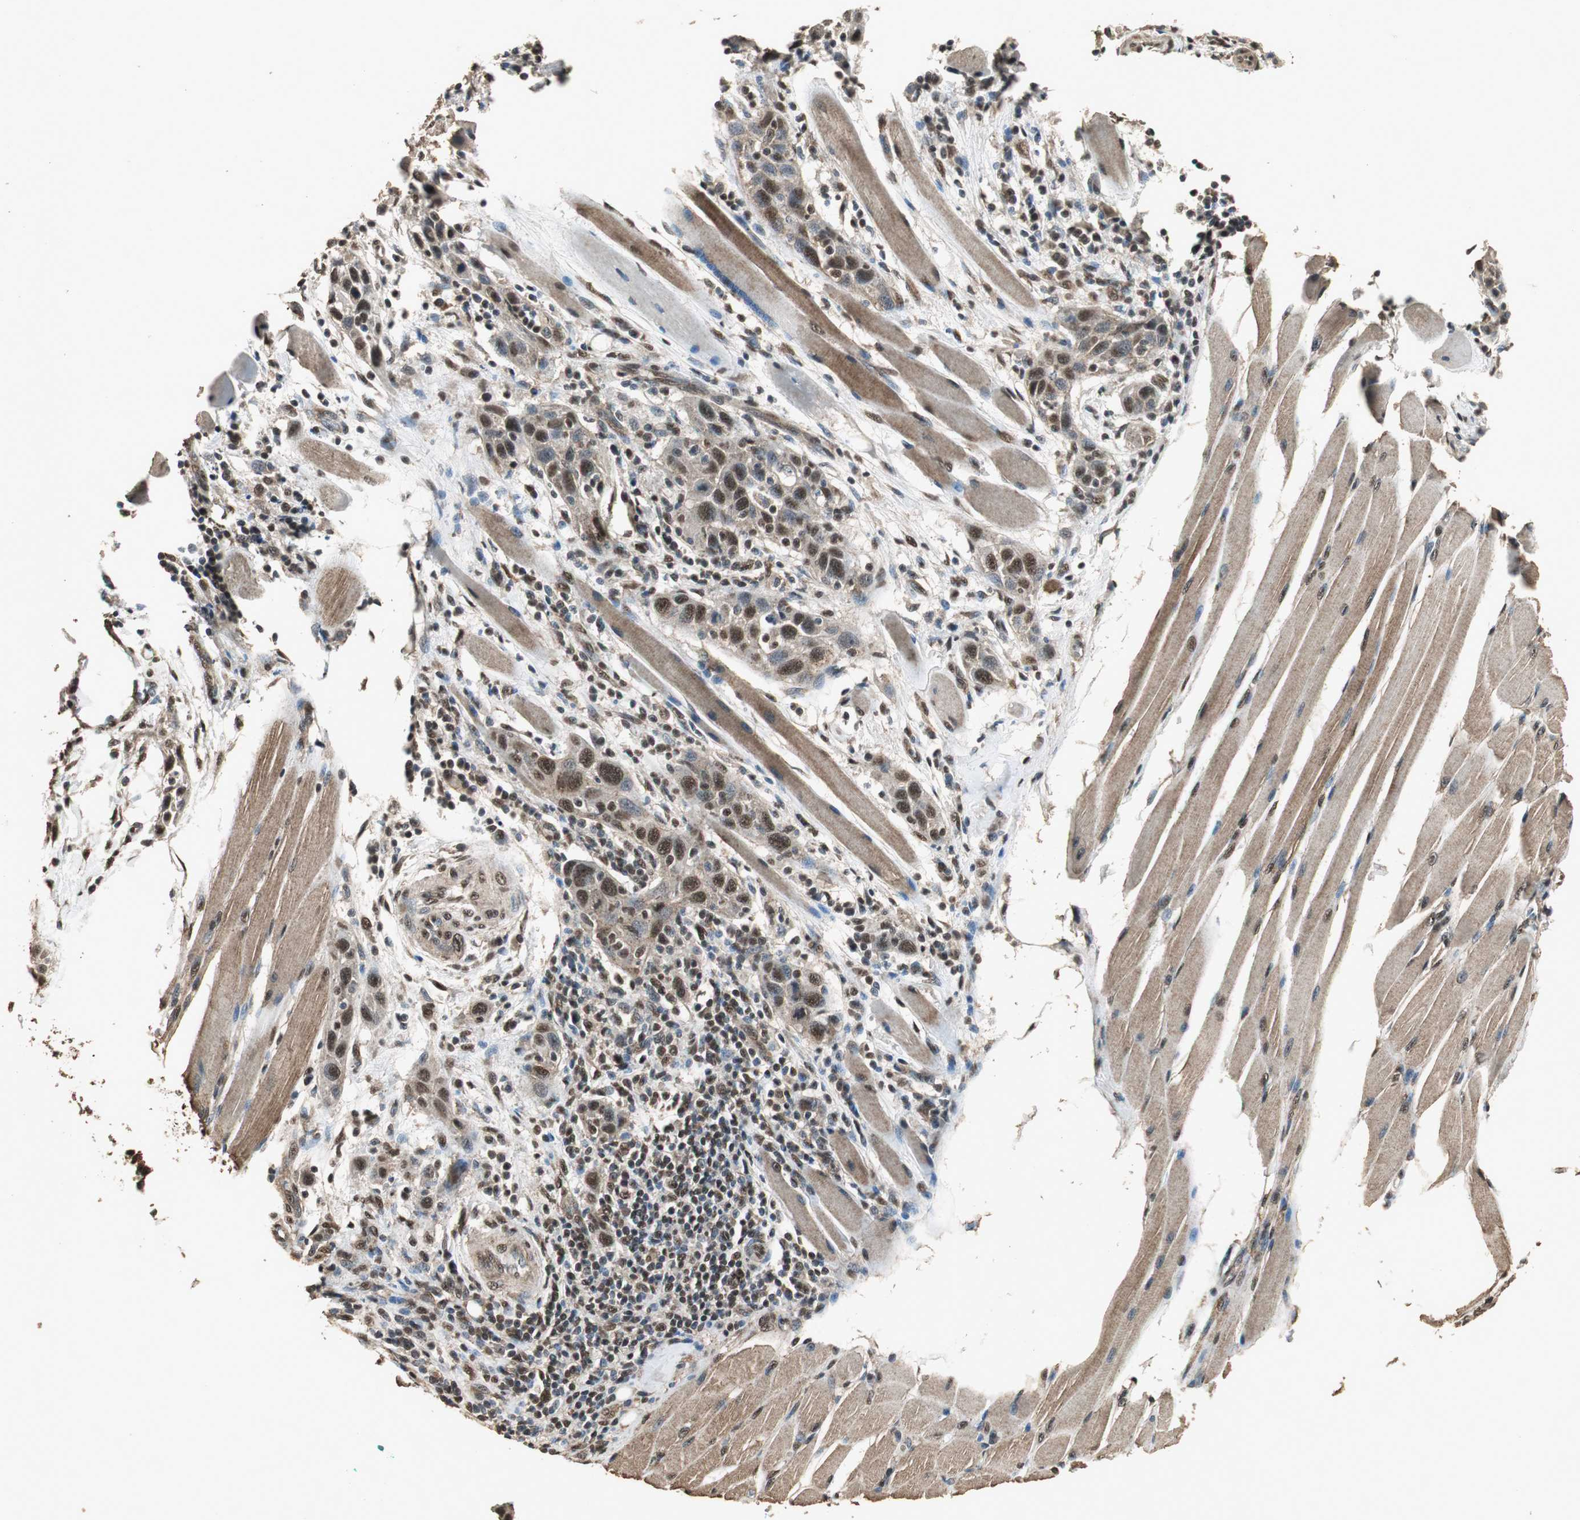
{"staining": {"intensity": "moderate", "quantity": ">75%", "location": "cytoplasmic/membranous,nuclear"}, "tissue": "head and neck cancer", "cell_type": "Tumor cells", "image_type": "cancer", "snomed": [{"axis": "morphology", "description": "Normal tissue, NOS"}, {"axis": "morphology", "description": "Squamous cell carcinoma, NOS"}, {"axis": "topography", "description": "Oral tissue"}, {"axis": "topography", "description": "Head-Neck"}], "caption": "The micrograph displays a brown stain indicating the presence of a protein in the cytoplasmic/membranous and nuclear of tumor cells in head and neck cancer (squamous cell carcinoma).", "gene": "PPP1R13B", "patient": {"sex": "female", "age": 50}}